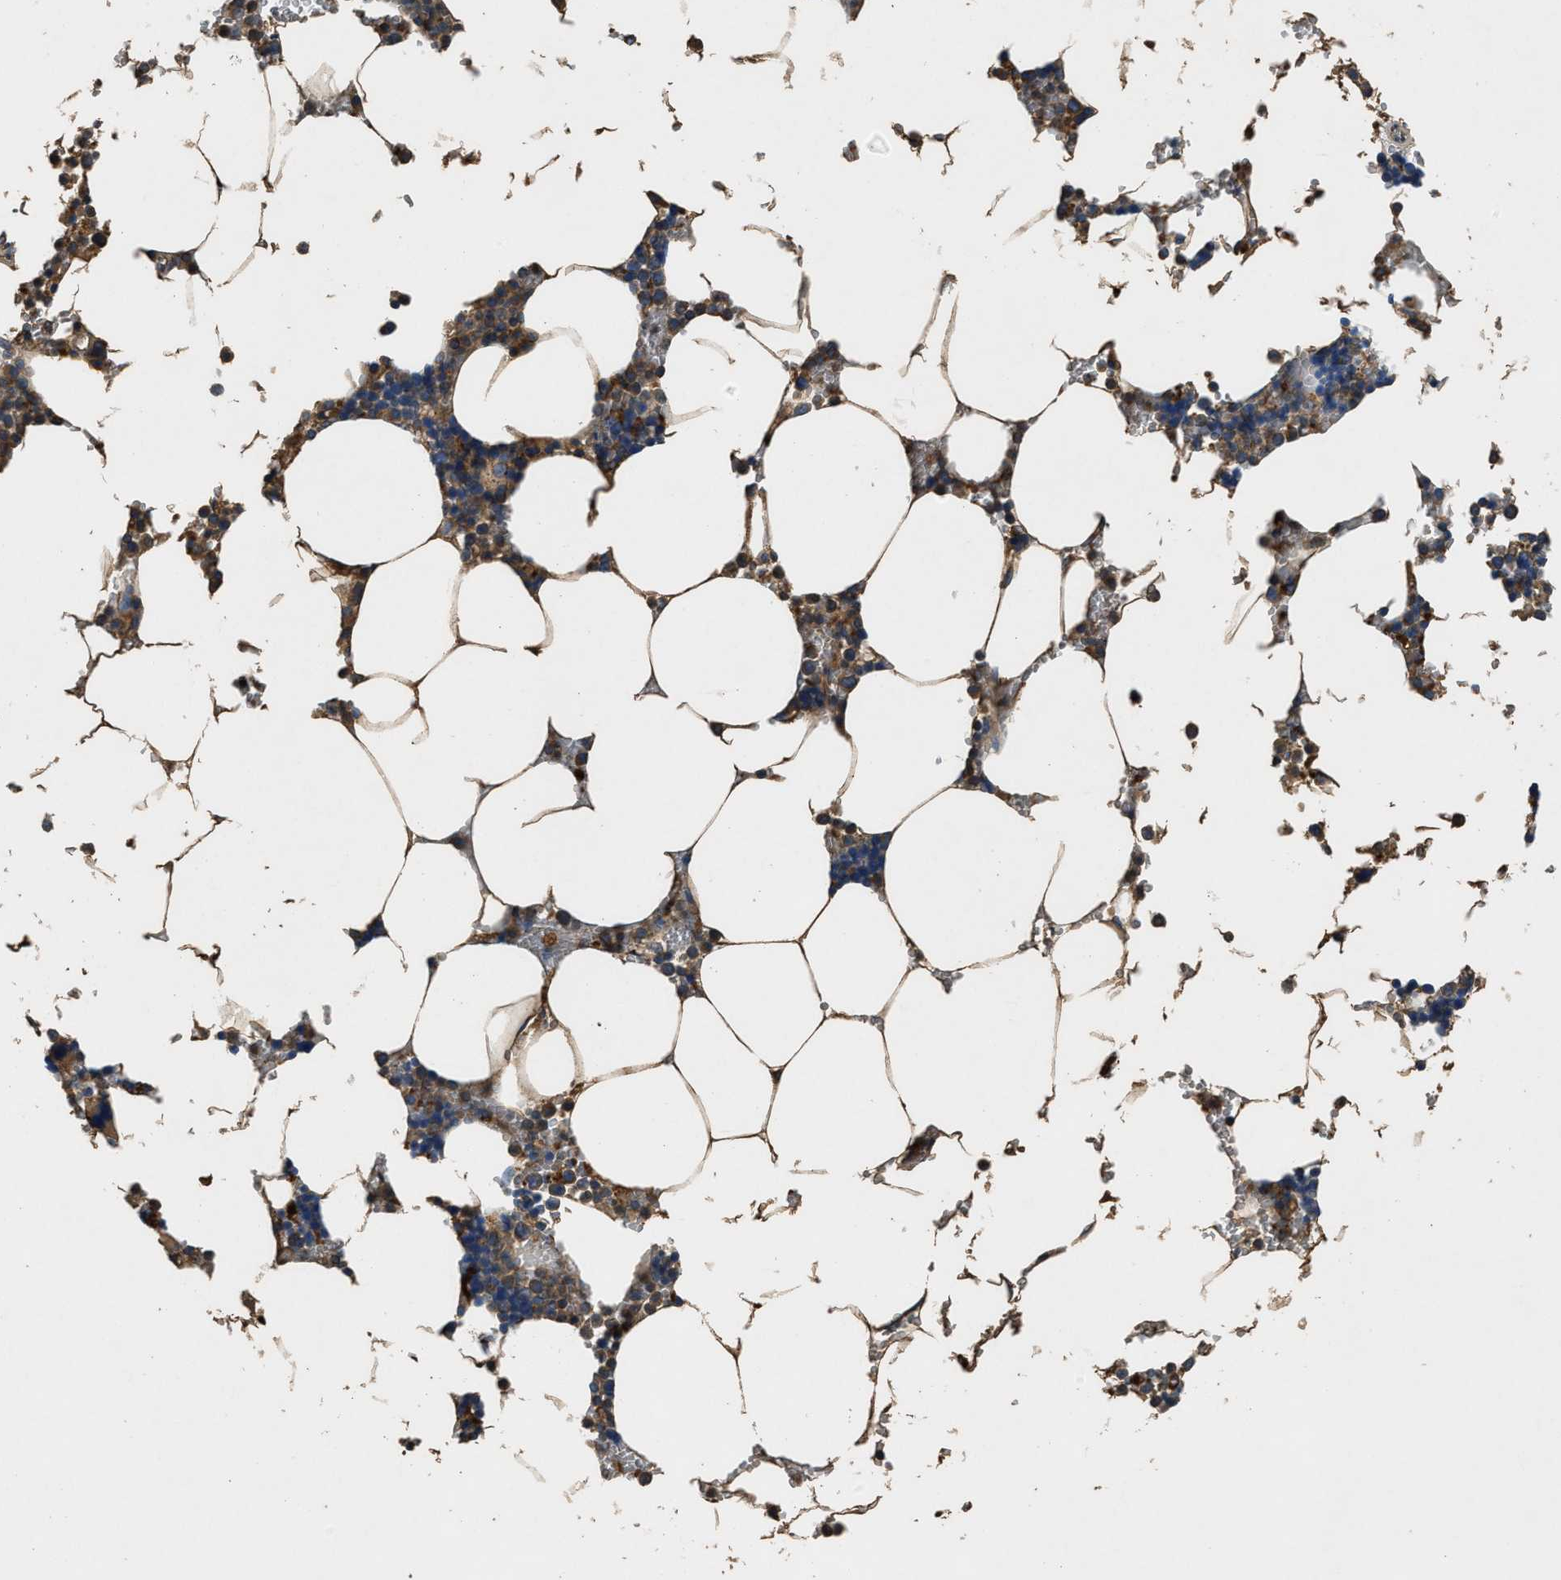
{"staining": {"intensity": "moderate", "quantity": ">75%", "location": "cytoplasmic/membranous"}, "tissue": "bone marrow", "cell_type": "Hematopoietic cells", "image_type": "normal", "snomed": [{"axis": "morphology", "description": "Normal tissue, NOS"}, {"axis": "topography", "description": "Bone marrow"}], "caption": "IHC (DAB) staining of normal bone marrow exhibits moderate cytoplasmic/membranous protein expression in approximately >75% of hematopoietic cells. The staining was performed using DAB, with brown indicating positive protein expression. Nuclei are stained blue with hematoxylin.", "gene": "BLOC1S1", "patient": {"sex": "male", "age": 70}}